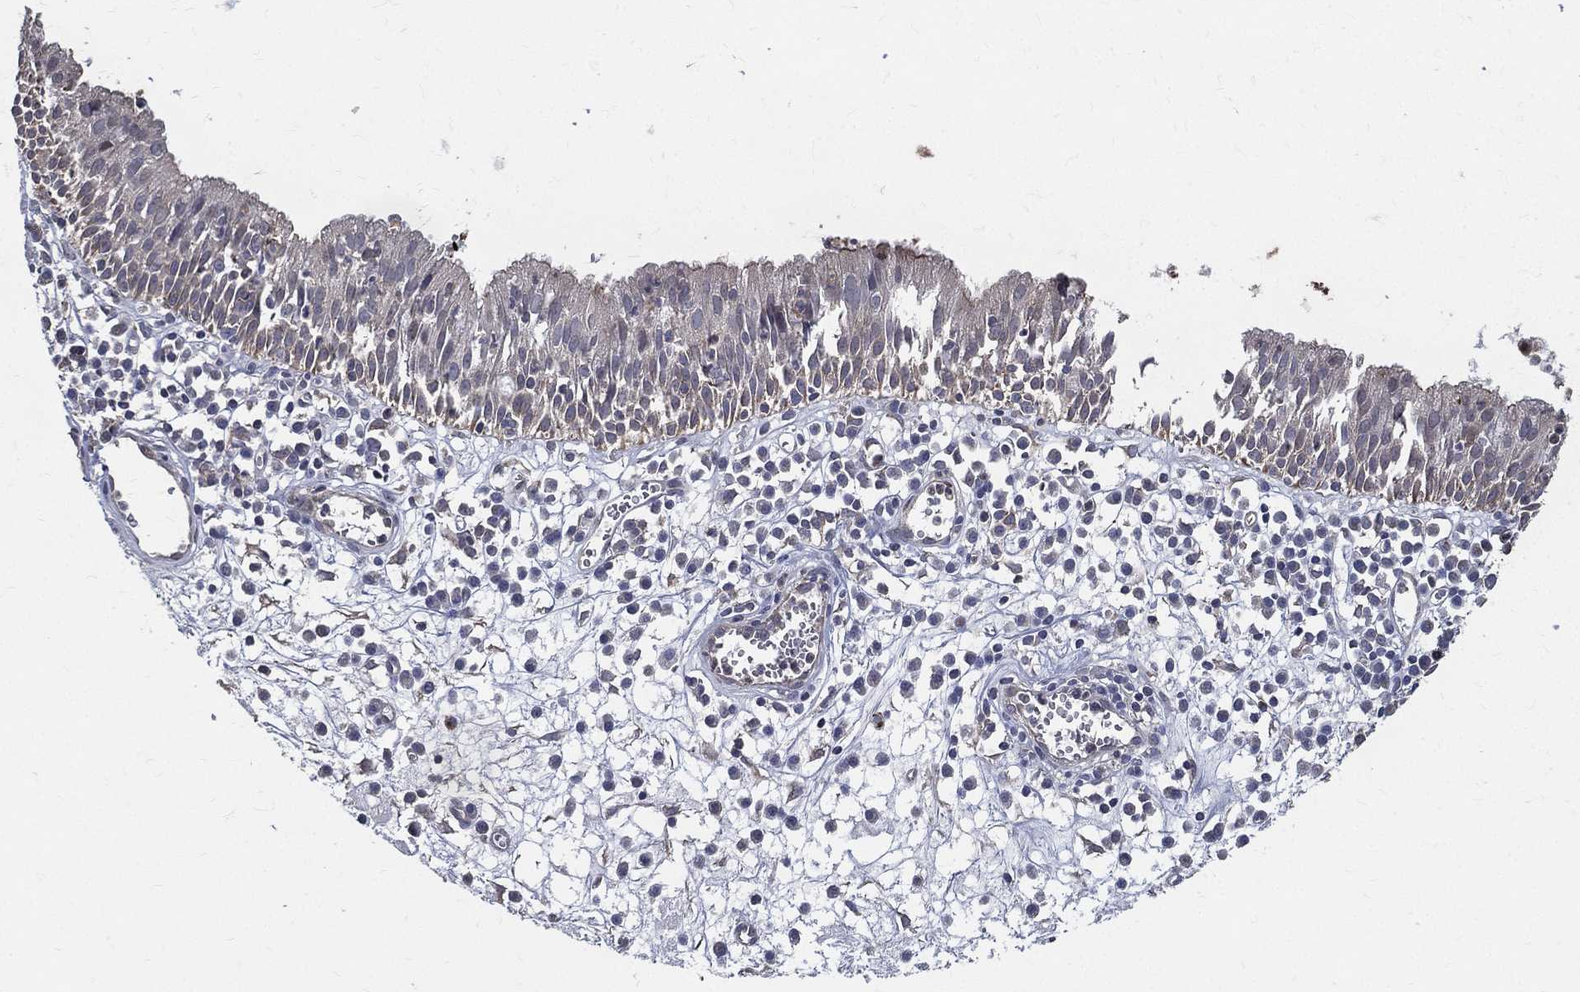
{"staining": {"intensity": "weak", "quantity": "<25%", "location": "cytoplasmic/membranous"}, "tissue": "nasopharynx", "cell_type": "Respiratory epithelial cells", "image_type": "normal", "snomed": [{"axis": "morphology", "description": "Normal tissue, NOS"}, {"axis": "topography", "description": "Nasopharynx"}], "caption": "This photomicrograph is of normal nasopharynx stained with immunohistochemistry to label a protein in brown with the nuclei are counter-stained blue. There is no positivity in respiratory epithelial cells. (Stains: DAB (3,3'-diaminobenzidine) immunohistochemistry (IHC) with hematoxylin counter stain, Microscopy: brightfield microscopy at high magnification).", "gene": "SERPINB2", "patient": {"sex": "female", "age": 77}}